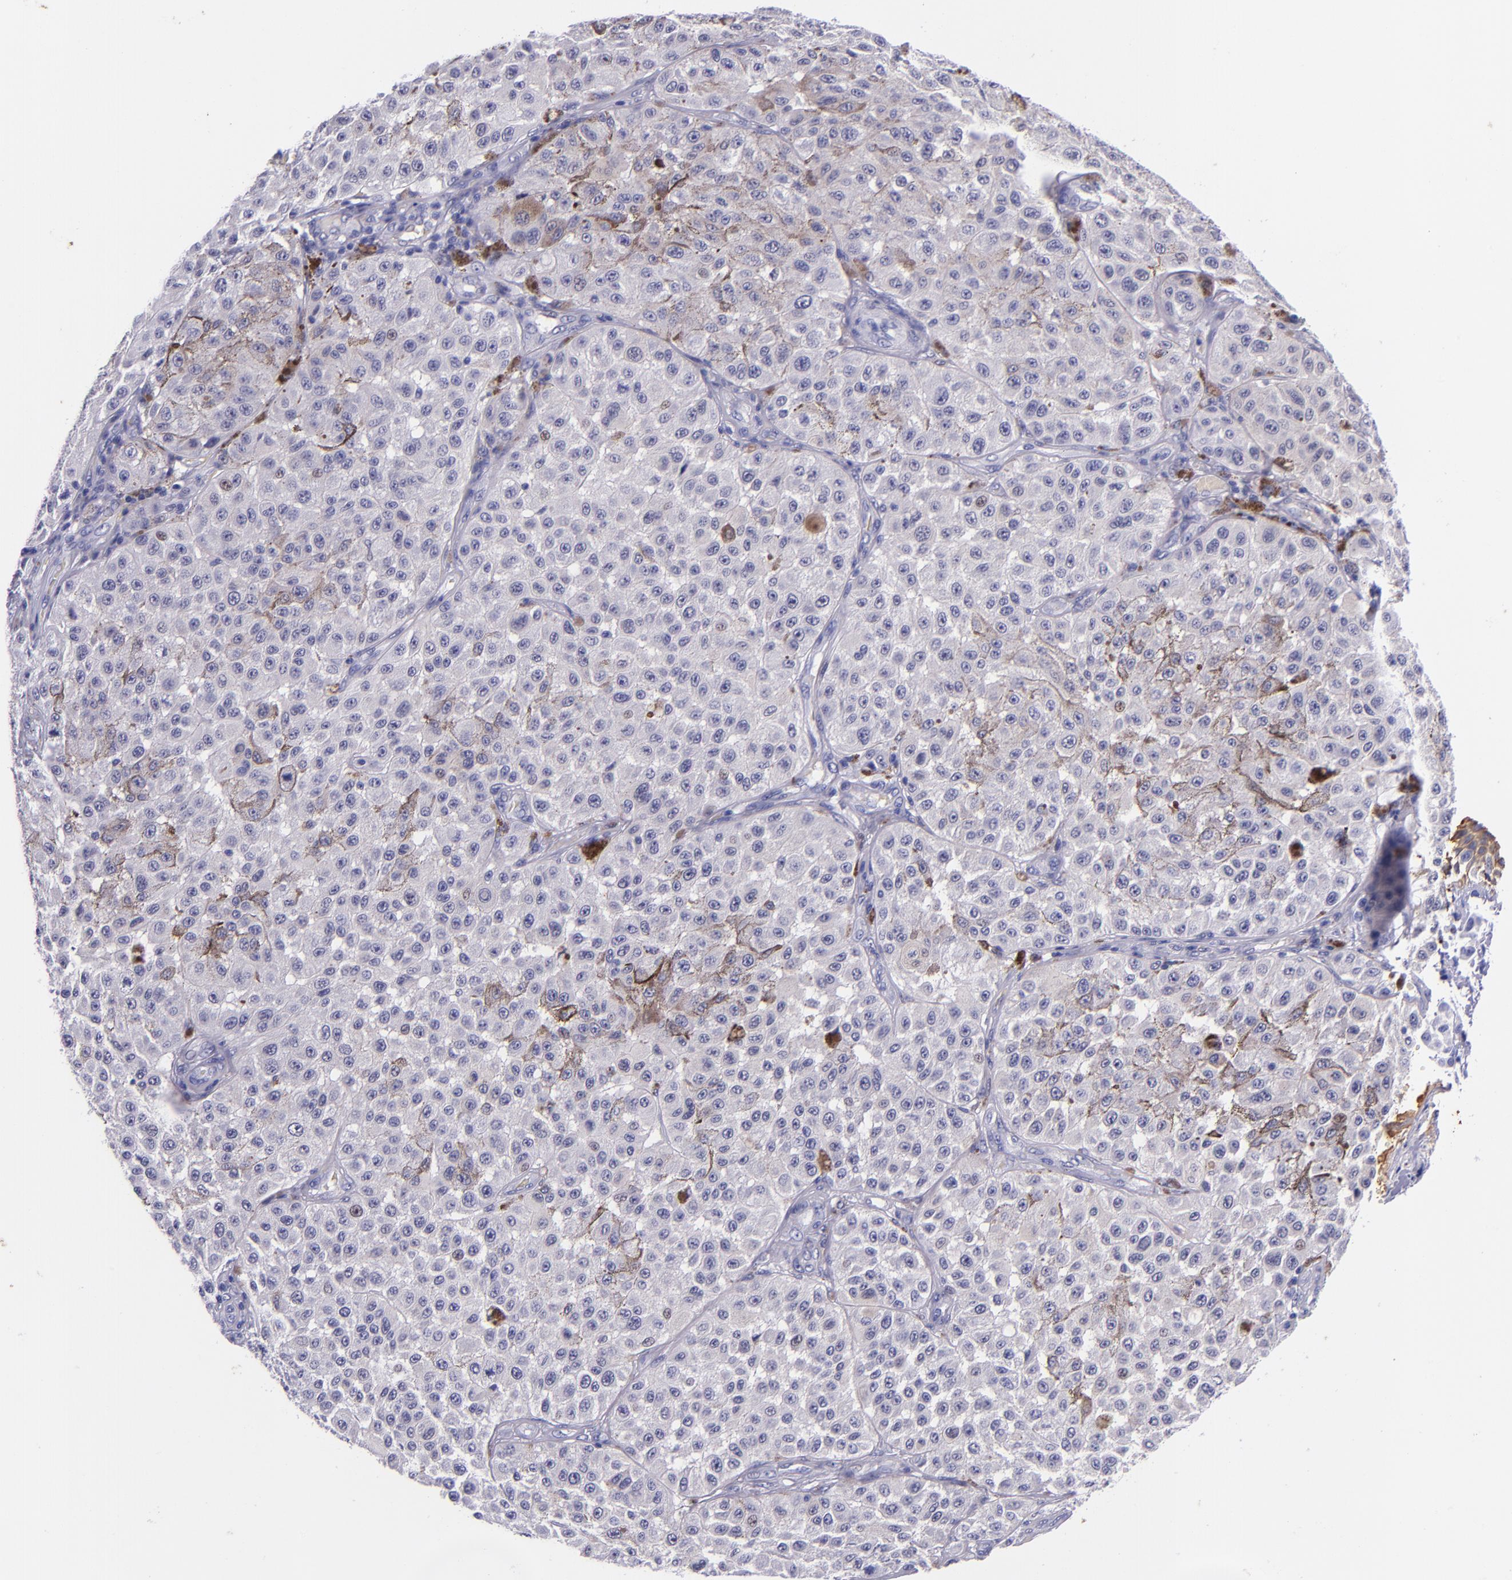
{"staining": {"intensity": "negative", "quantity": "none", "location": "none"}, "tissue": "melanoma", "cell_type": "Tumor cells", "image_type": "cancer", "snomed": [{"axis": "morphology", "description": "Malignant melanoma, NOS"}, {"axis": "topography", "description": "Skin"}], "caption": "Protein analysis of melanoma demonstrates no significant expression in tumor cells. The staining is performed using DAB brown chromogen with nuclei counter-stained in using hematoxylin.", "gene": "KRT4", "patient": {"sex": "female", "age": 64}}